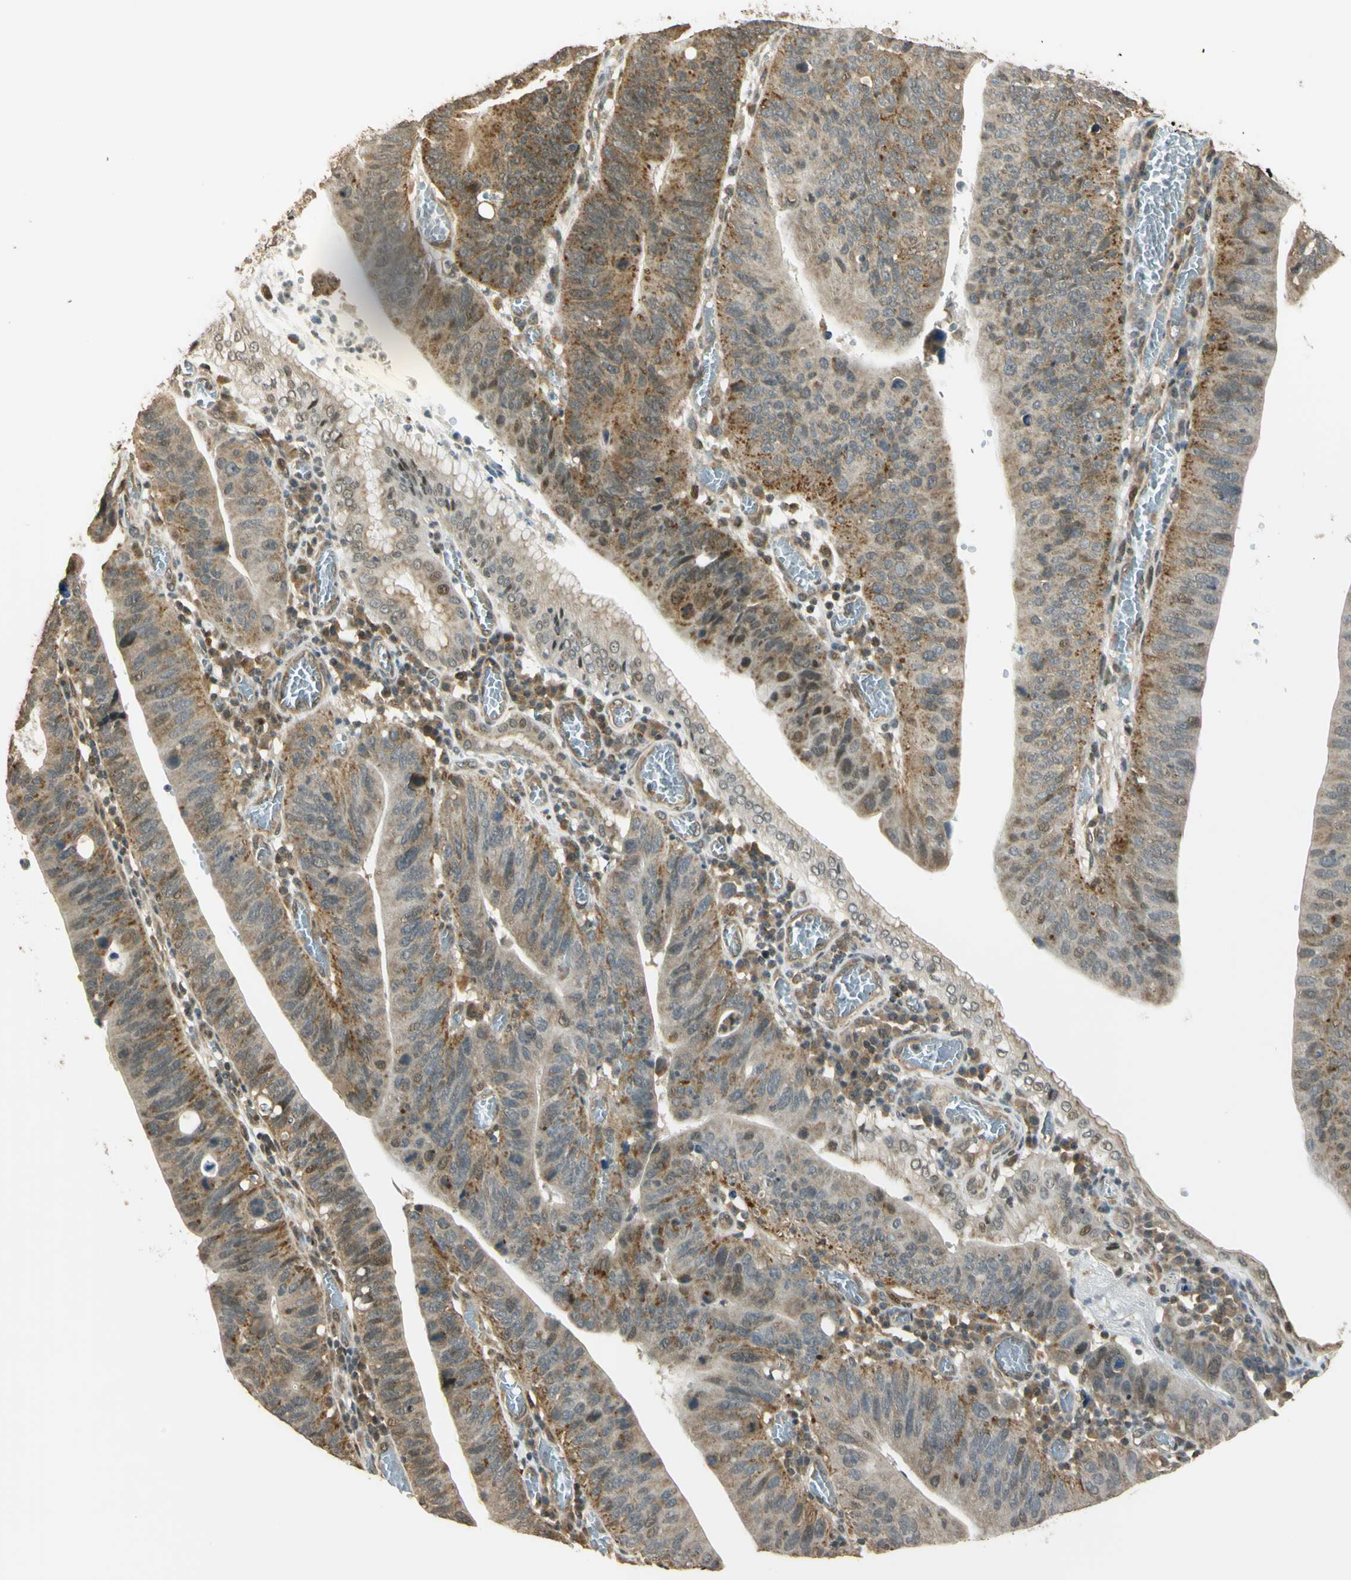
{"staining": {"intensity": "moderate", "quantity": "25%-75%", "location": "cytoplasmic/membranous"}, "tissue": "stomach cancer", "cell_type": "Tumor cells", "image_type": "cancer", "snomed": [{"axis": "morphology", "description": "Adenocarcinoma, NOS"}, {"axis": "topography", "description": "Stomach"}], "caption": "Tumor cells demonstrate medium levels of moderate cytoplasmic/membranous expression in approximately 25%-75% of cells in stomach cancer.", "gene": "LAMTOR1", "patient": {"sex": "male", "age": 59}}